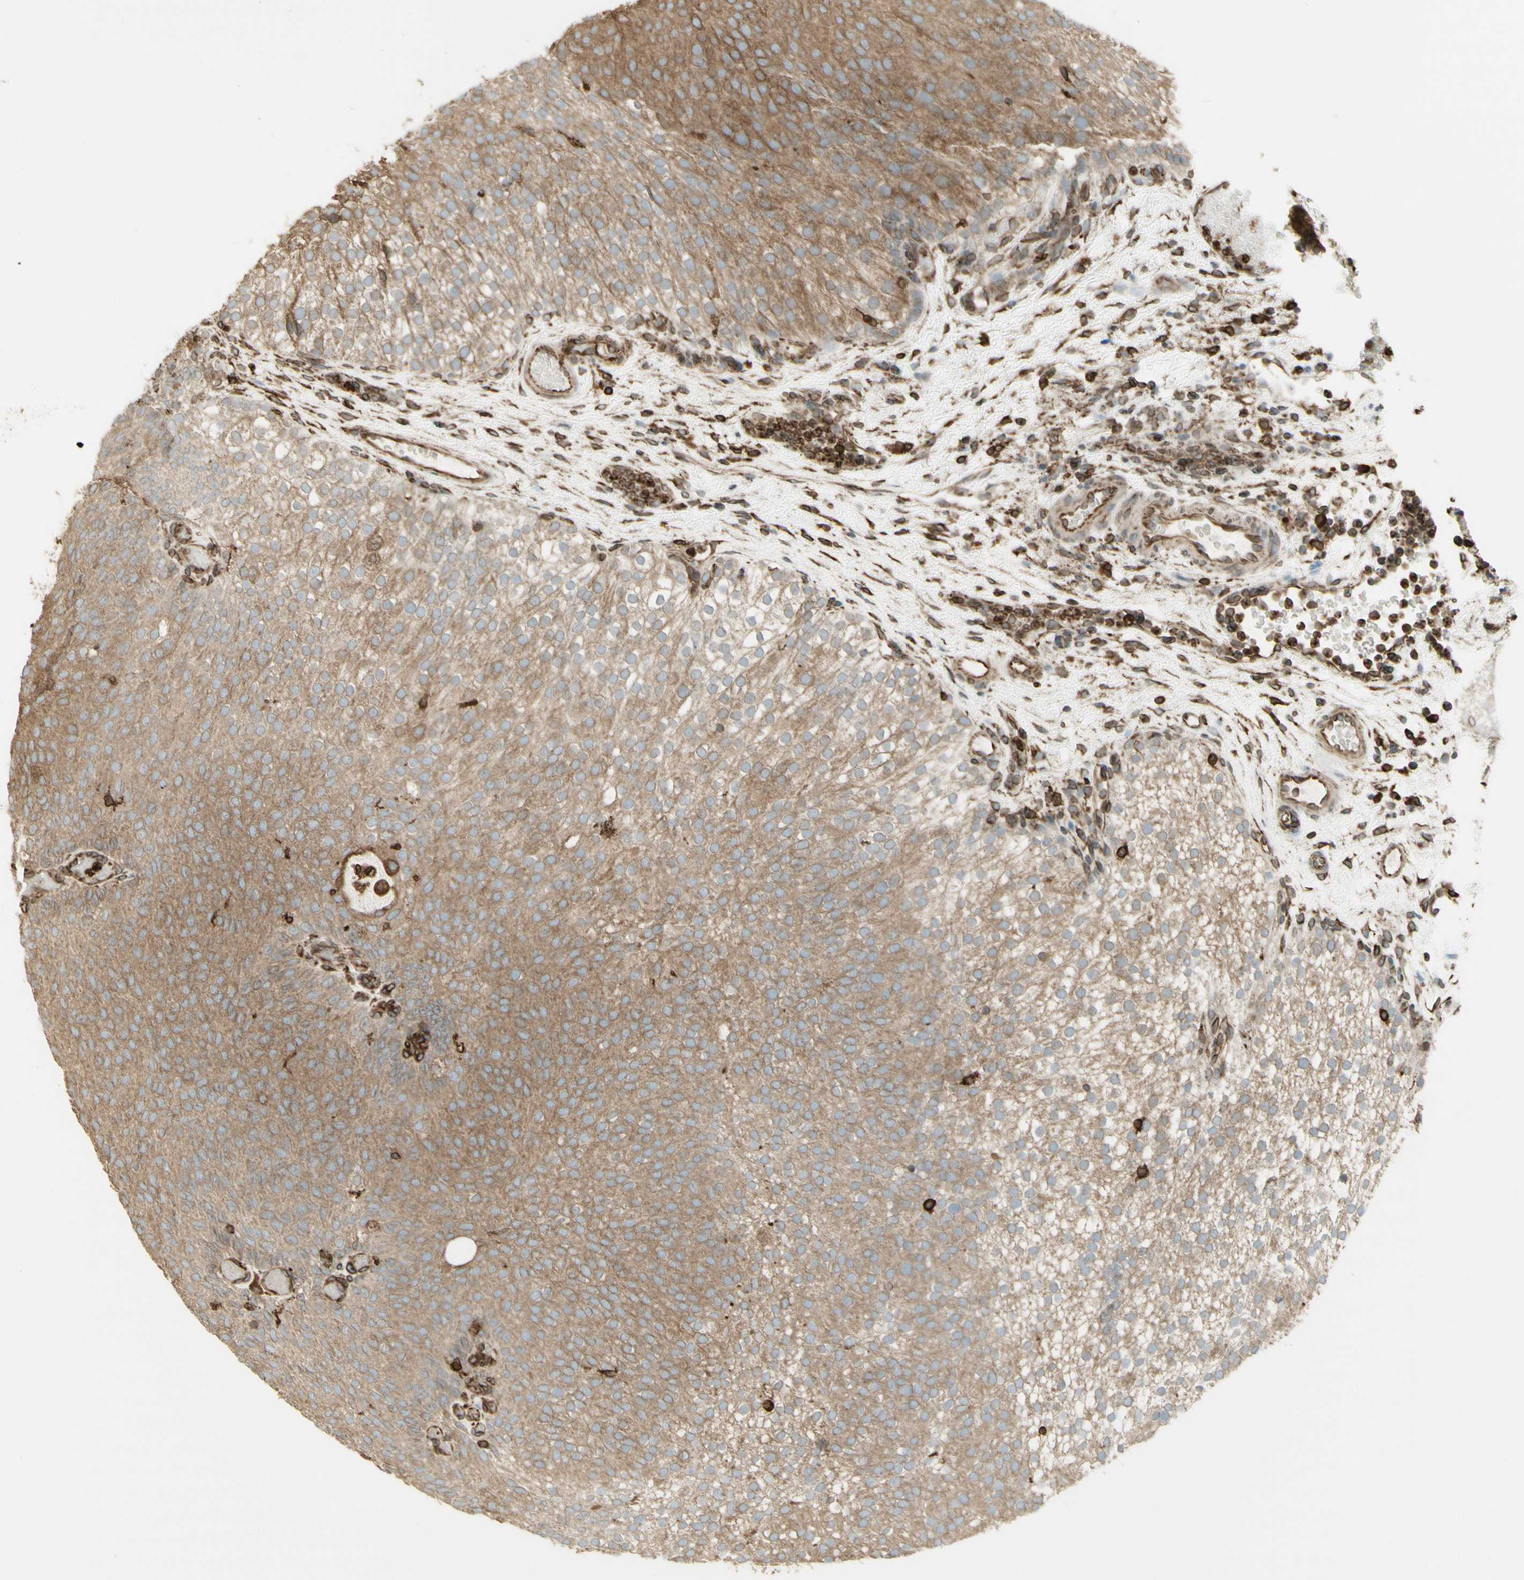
{"staining": {"intensity": "moderate", "quantity": ">75%", "location": "cytoplasmic/membranous"}, "tissue": "urothelial cancer", "cell_type": "Tumor cells", "image_type": "cancer", "snomed": [{"axis": "morphology", "description": "Urothelial carcinoma, Low grade"}, {"axis": "topography", "description": "Urinary bladder"}], "caption": "Immunohistochemistry histopathology image of human urothelial carcinoma (low-grade) stained for a protein (brown), which displays medium levels of moderate cytoplasmic/membranous staining in approximately >75% of tumor cells.", "gene": "CANX", "patient": {"sex": "male", "age": 78}}